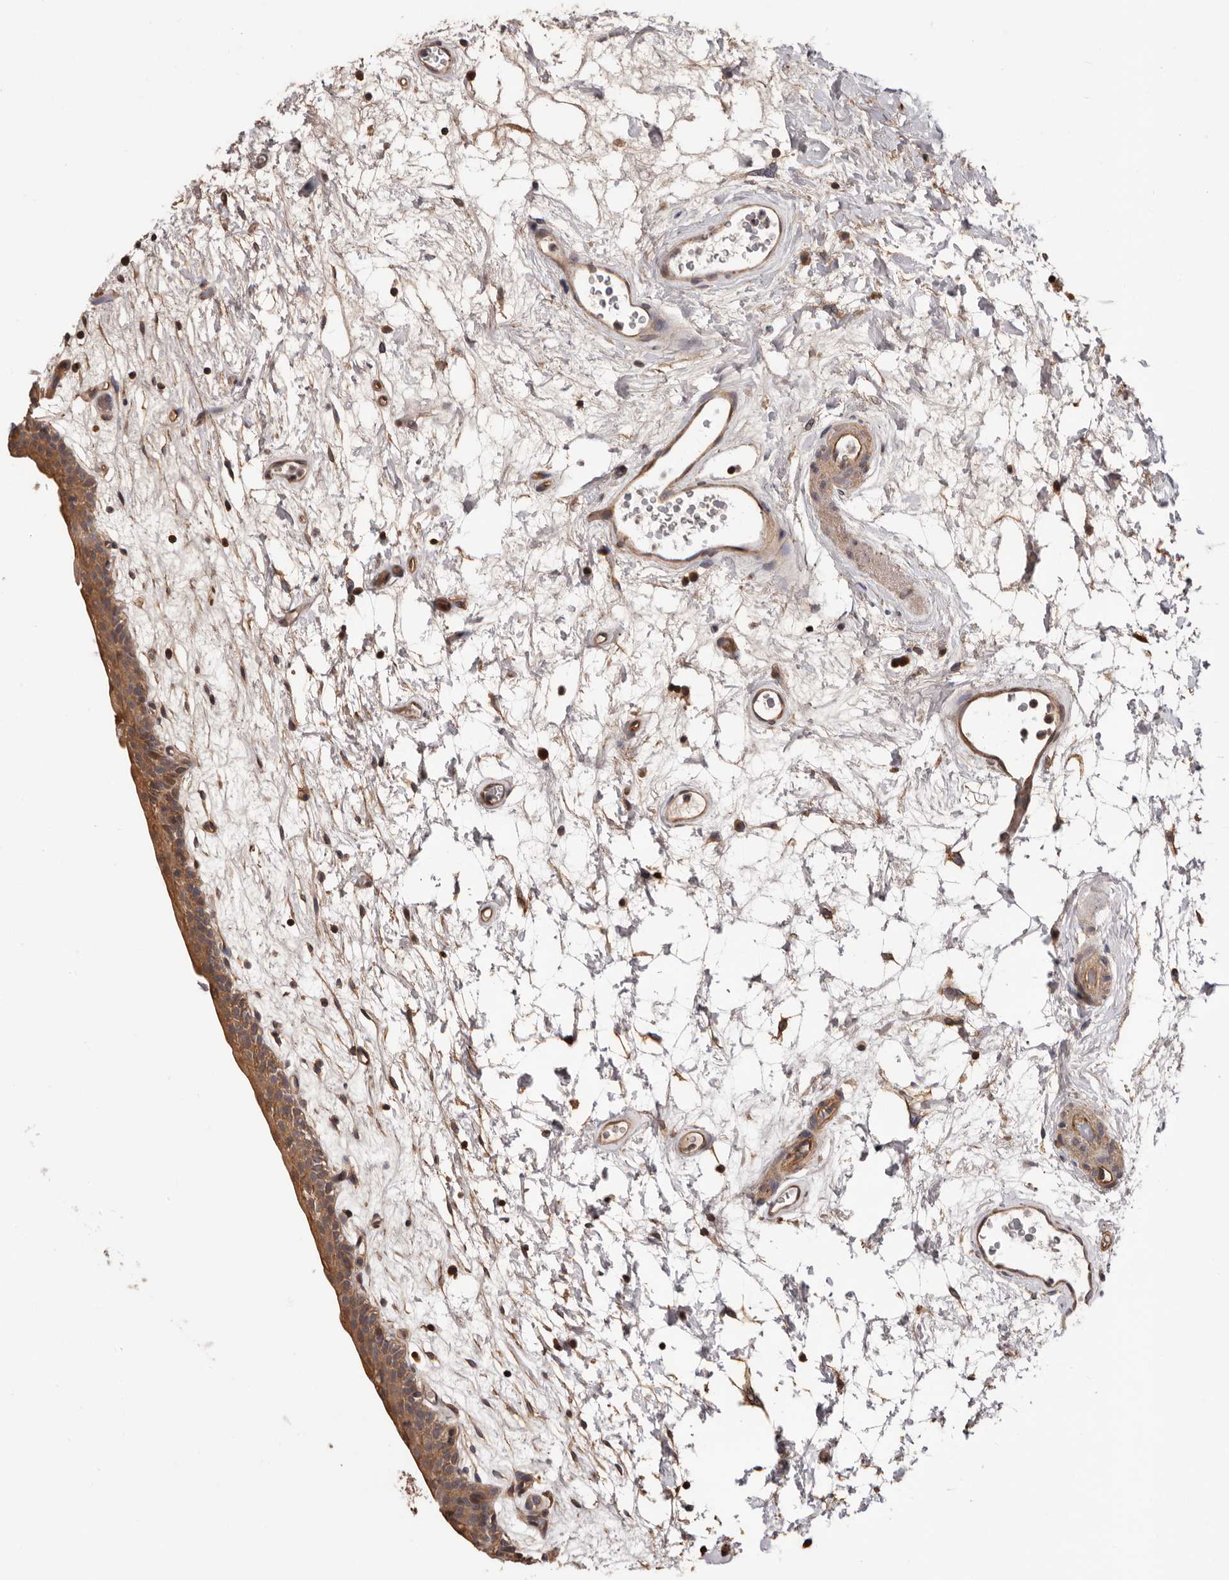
{"staining": {"intensity": "moderate", "quantity": ">75%", "location": "cytoplasmic/membranous"}, "tissue": "urinary bladder", "cell_type": "Urothelial cells", "image_type": "normal", "snomed": [{"axis": "morphology", "description": "Normal tissue, NOS"}, {"axis": "topography", "description": "Urinary bladder"}], "caption": "Human urinary bladder stained with a brown dye shows moderate cytoplasmic/membranous positive staining in about >75% of urothelial cells.", "gene": "ADAMTS2", "patient": {"sex": "male", "age": 83}}